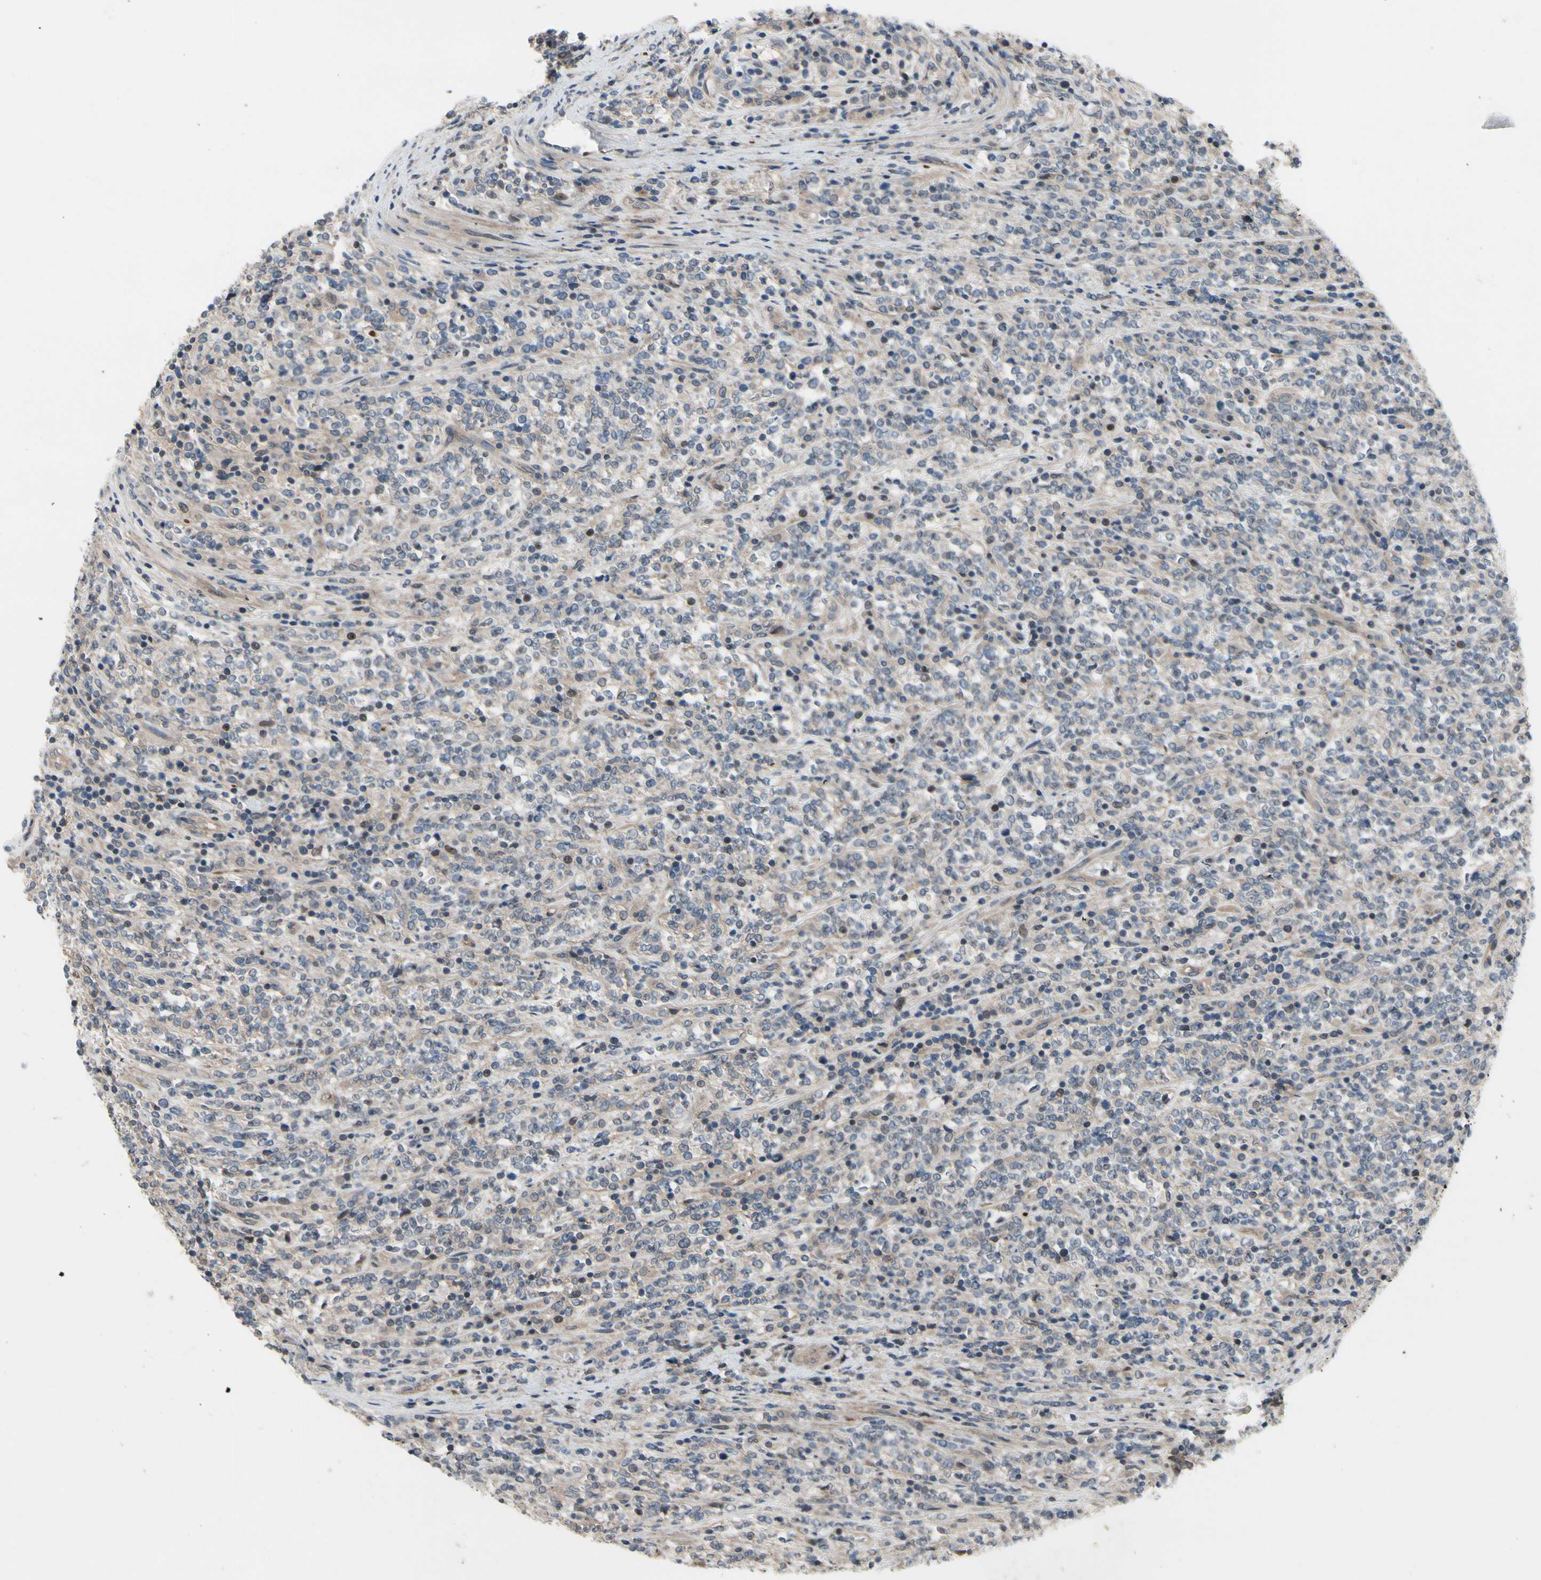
{"staining": {"intensity": "weak", "quantity": "25%-75%", "location": "cytoplasmic/membranous"}, "tissue": "lymphoma", "cell_type": "Tumor cells", "image_type": "cancer", "snomed": [{"axis": "morphology", "description": "Malignant lymphoma, non-Hodgkin's type, High grade"}, {"axis": "topography", "description": "Soft tissue"}], "caption": "DAB immunohistochemical staining of human lymphoma exhibits weak cytoplasmic/membranous protein positivity in about 25%-75% of tumor cells.", "gene": "ICAM5", "patient": {"sex": "male", "age": 18}}